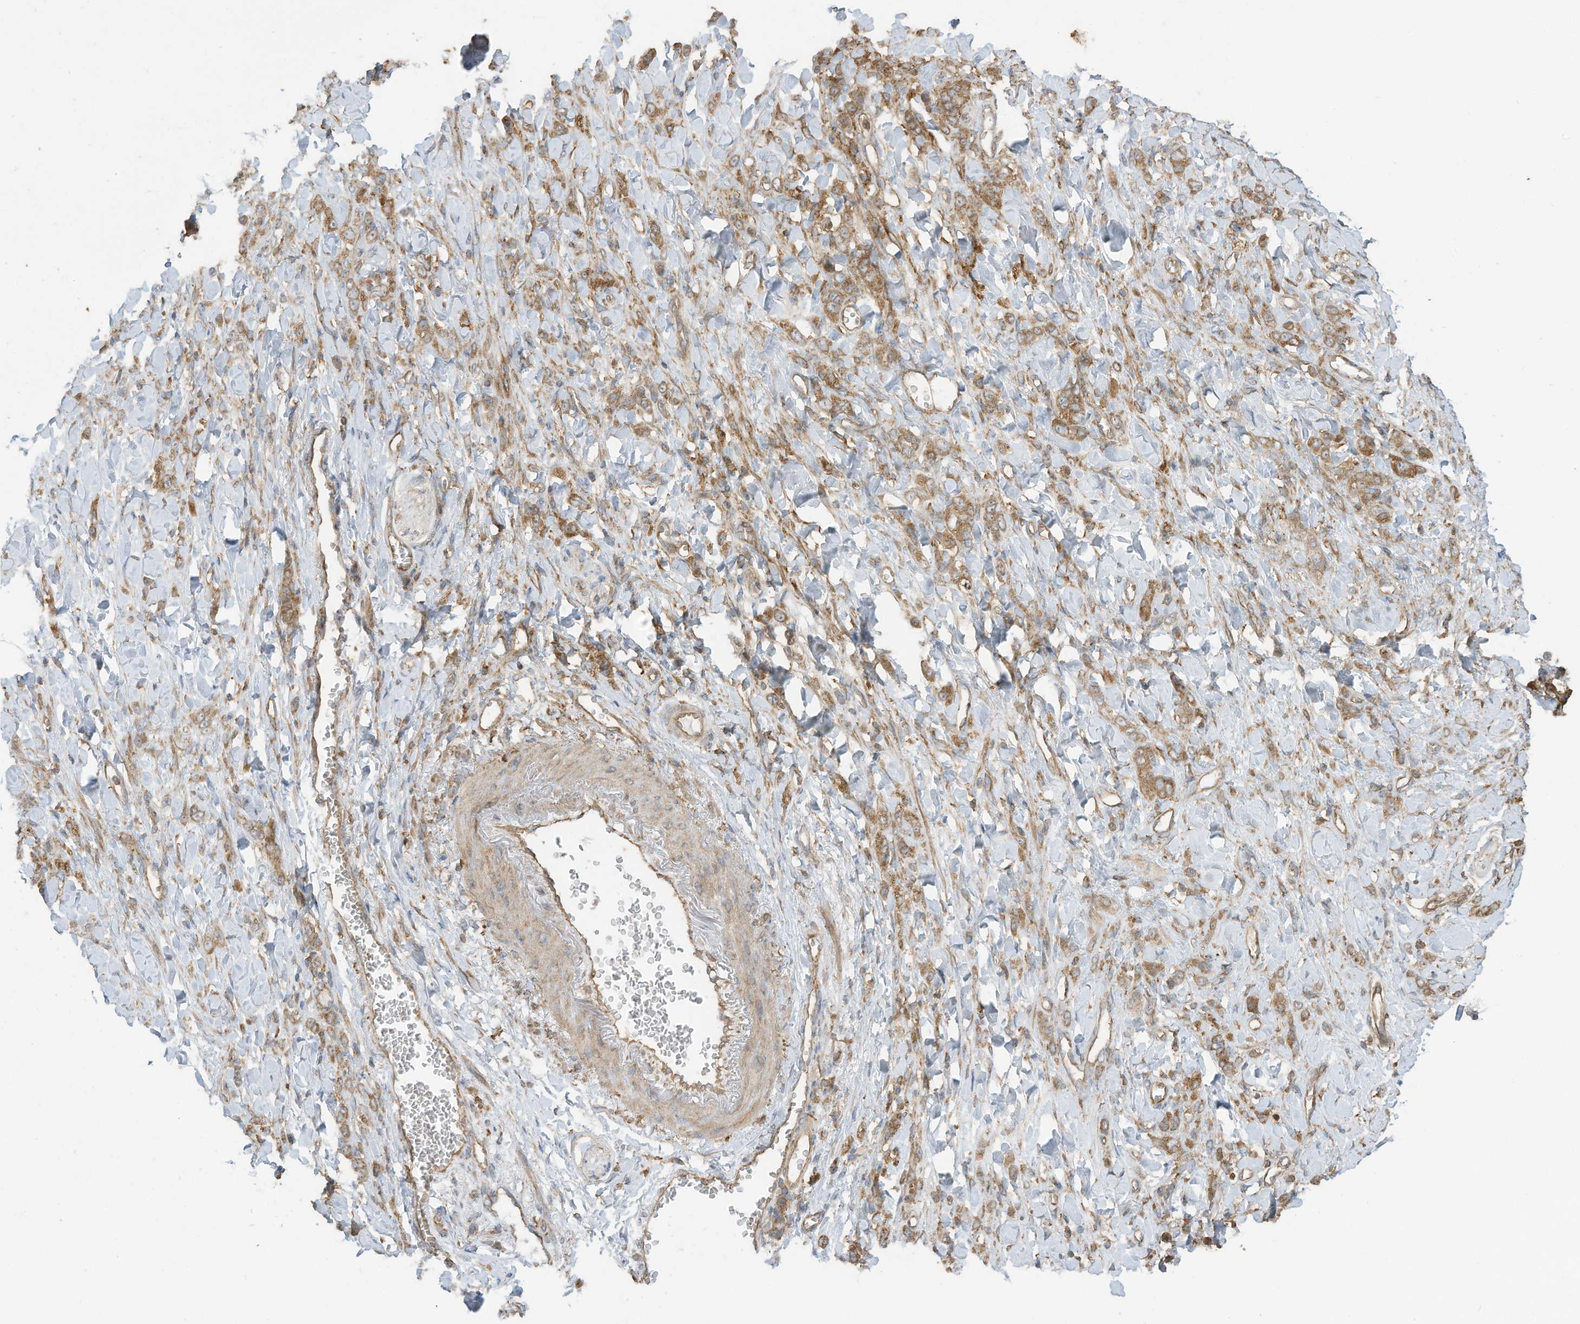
{"staining": {"intensity": "moderate", "quantity": ">75%", "location": "cytoplasmic/membranous"}, "tissue": "stomach cancer", "cell_type": "Tumor cells", "image_type": "cancer", "snomed": [{"axis": "morphology", "description": "Normal tissue, NOS"}, {"axis": "morphology", "description": "Adenocarcinoma, NOS"}, {"axis": "topography", "description": "Stomach"}], "caption": "Stomach cancer (adenocarcinoma) tissue reveals moderate cytoplasmic/membranous staining in about >75% of tumor cells, visualized by immunohistochemistry.", "gene": "CGAS", "patient": {"sex": "male", "age": 82}}